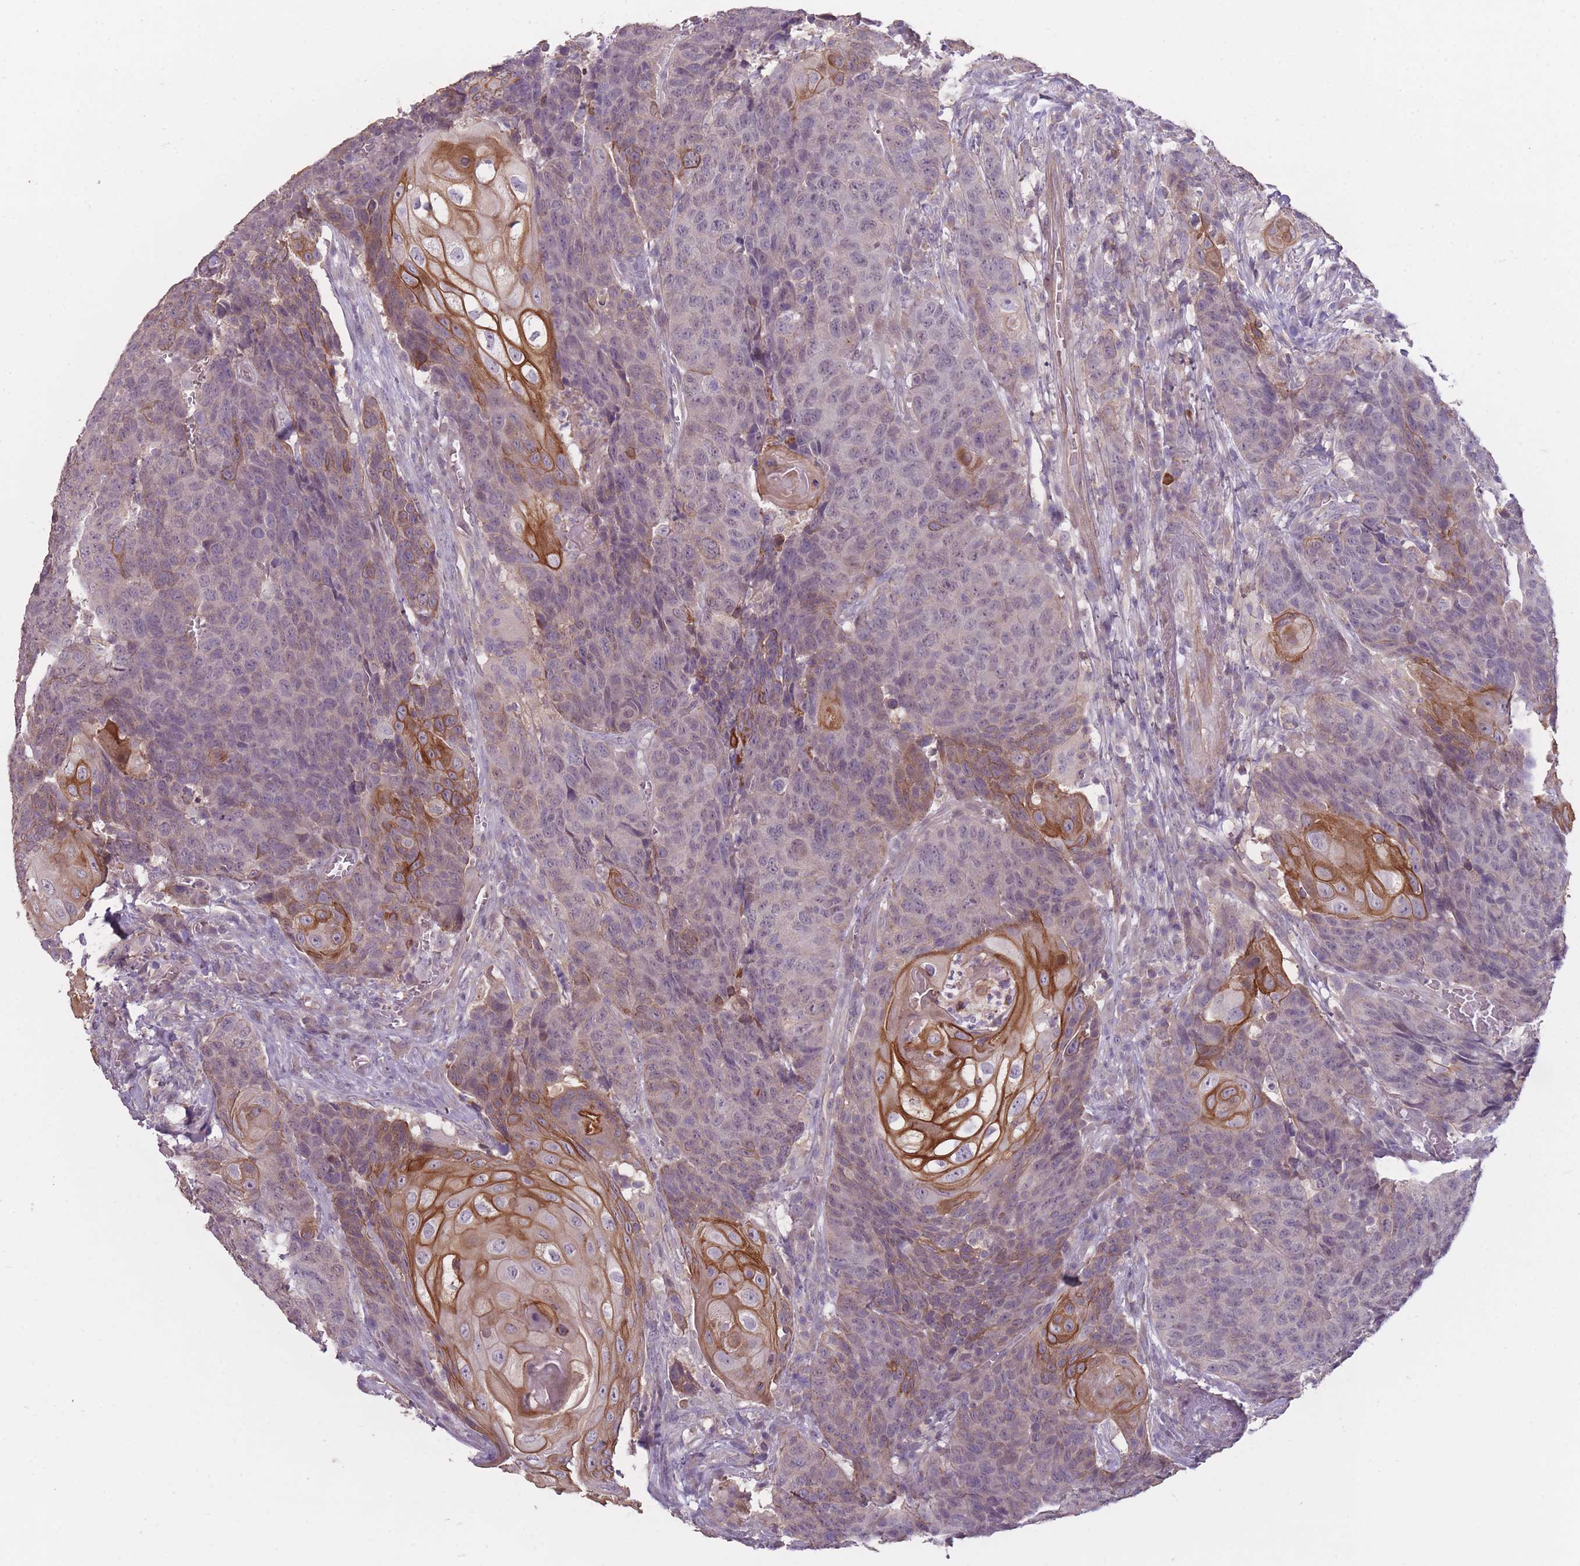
{"staining": {"intensity": "strong", "quantity": "<25%", "location": "cytoplasmic/membranous"}, "tissue": "head and neck cancer", "cell_type": "Tumor cells", "image_type": "cancer", "snomed": [{"axis": "morphology", "description": "Squamous cell carcinoma, NOS"}, {"axis": "topography", "description": "Head-Neck"}], "caption": "A brown stain labels strong cytoplasmic/membranous expression of a protein in squamous cell carcinoma (head and neck) tumor cells.", "gene": "TET3", "patient": {"sex": "male", "age": 66}}